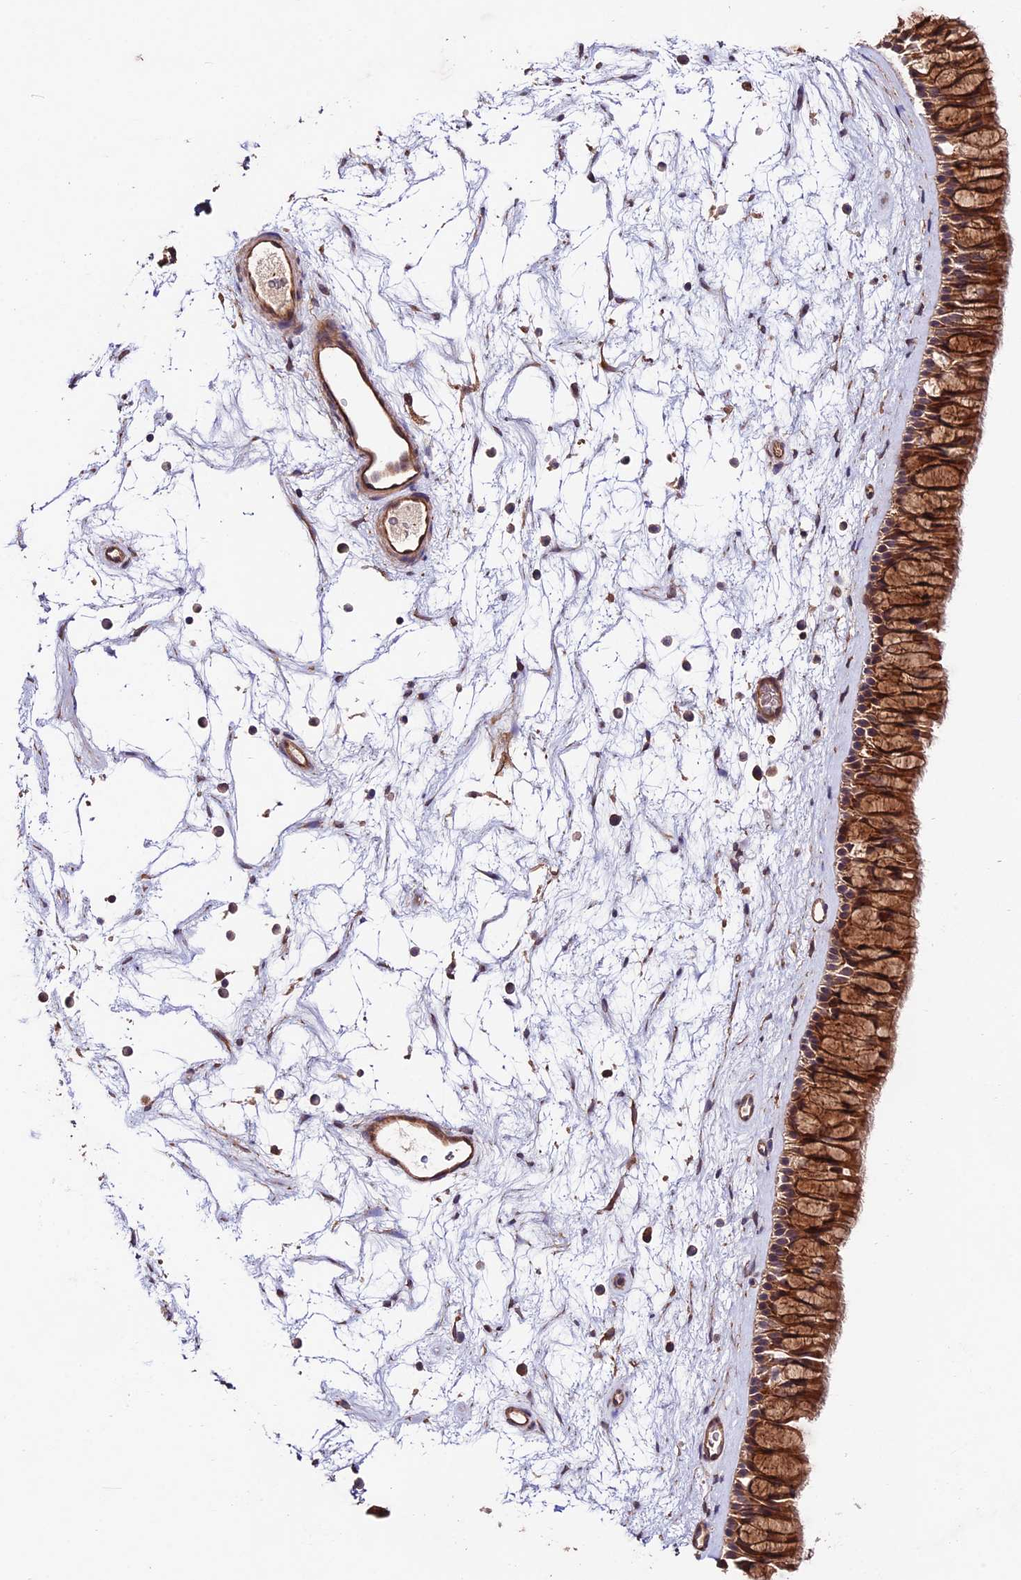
{"staining": {"intensity": "strong", "quantity": ">75%", "location": "cytoplasmic/membranous"}, "tissue": "nasopharynx", "cell_type": "Respiratory epithelial cells", "image_type": "normal", "snomed": [{"axis": "morphology", "description": "Normal tissue, NOS"}, {"axis": "topography", "description": "Nasopharynx"}], "caption": "High-magnification brightfield microscopy of unremarkable nasopharynx stained with DAB (3,3'-diaminobenzidine) (brown) and counterstained with hematoxylin (blue). respiratory epithelial cells exhibit strong cytoplasmic/membranous expression is identified in approximately>75% of cells. Ihc stains the protein in brown and the nuclei are stained blue.", "gene": "CES3", "patient": {"sex": "male", "age": 64}}